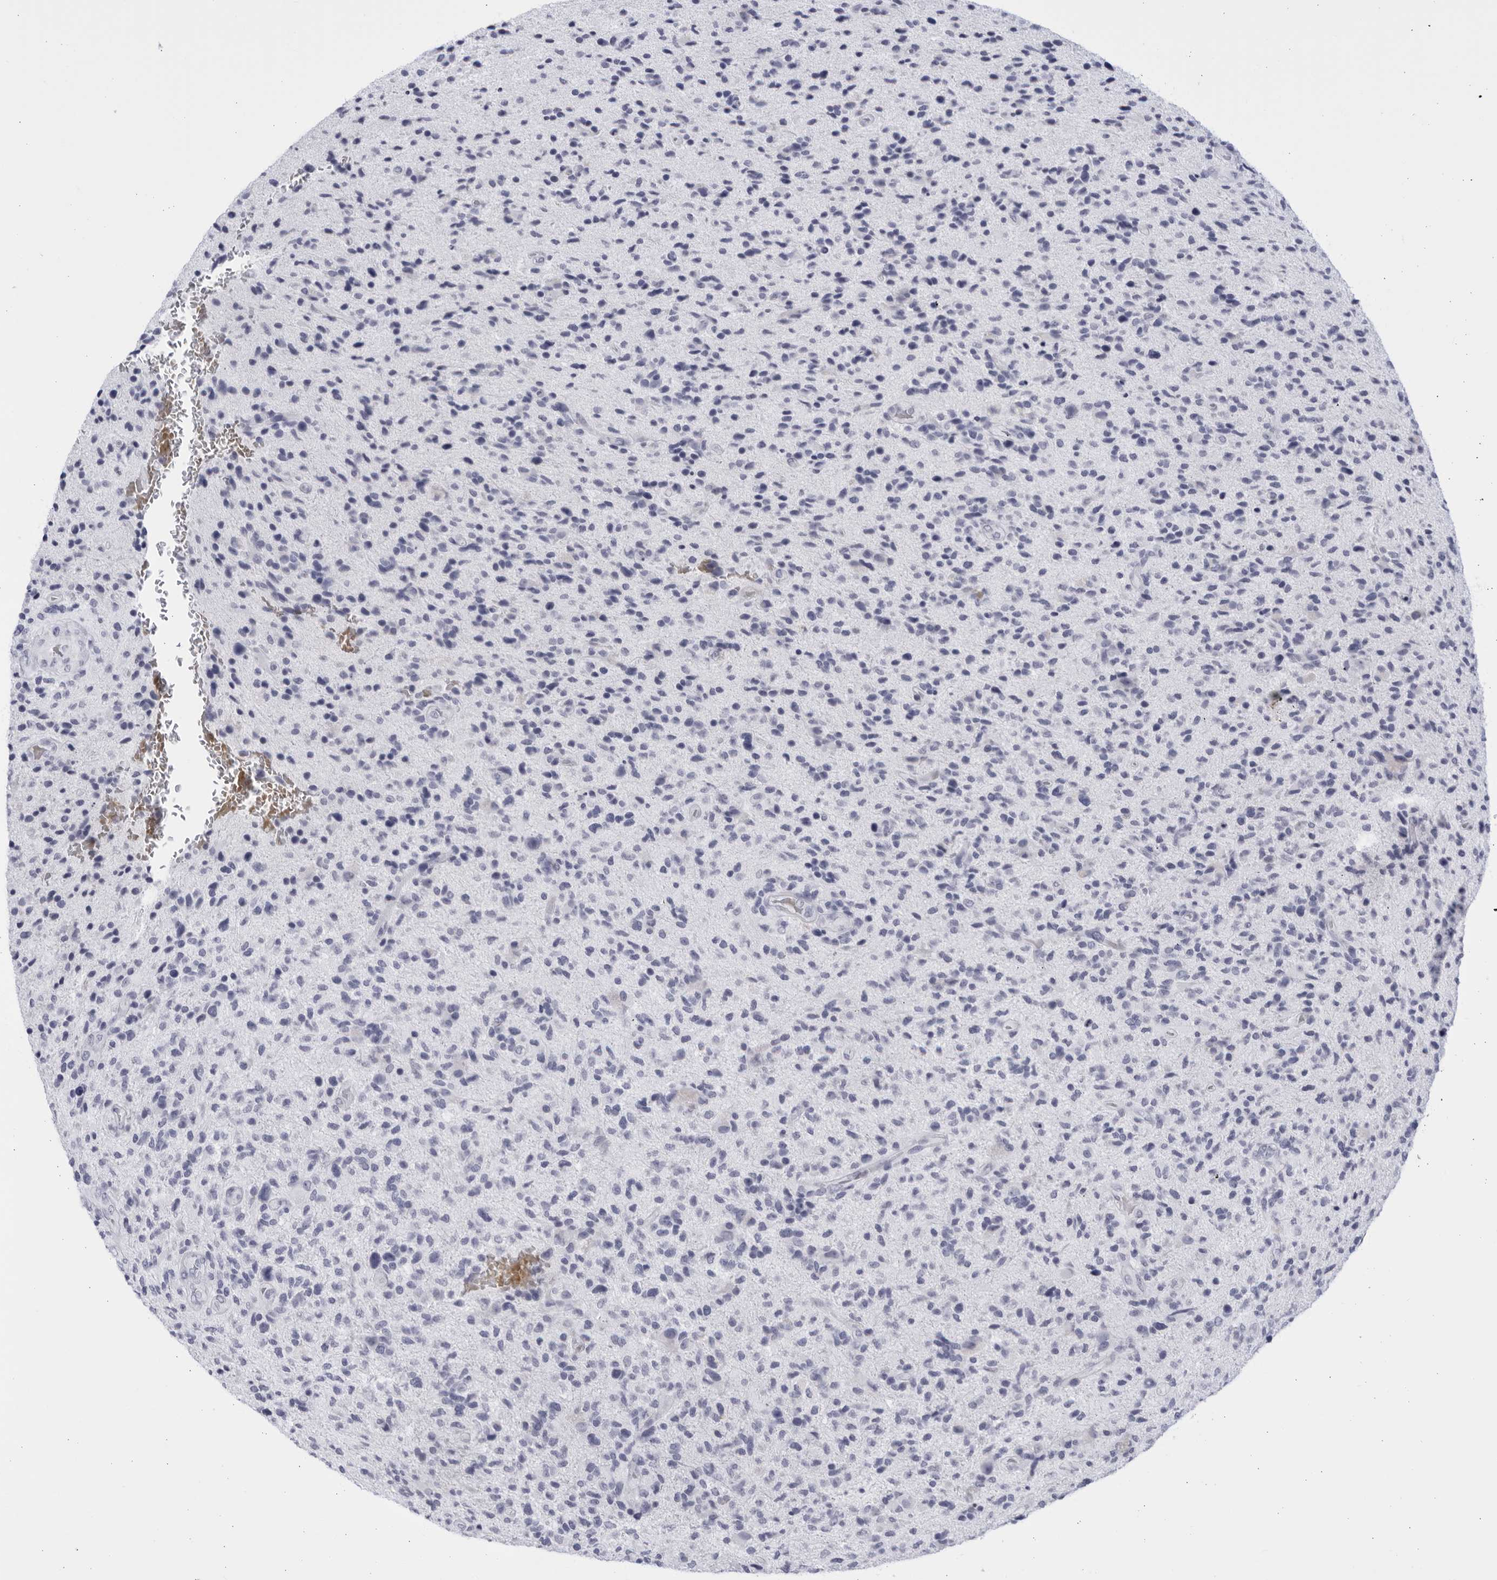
{"staining": {"intensity": "negative", "quantity": "none", "location": "none"}, "tissue": "glioma", "cell_type": "Tumor cells", "image_type": "cancer", "snomed": [{"axis": "morphology", "description": "Glioma, malignant, High grade"}, {"axis": "topography", "description": "Brain"}], "caption": "Photomicrograph shows no protein positivity in tumor cells of glioma tissue. The staining is performed using DAB brown chromogen with nuclei counter-stained in using hematoxylin.", "gene": "CCDC181", "patient": {"sex": "male", "age": 72}}